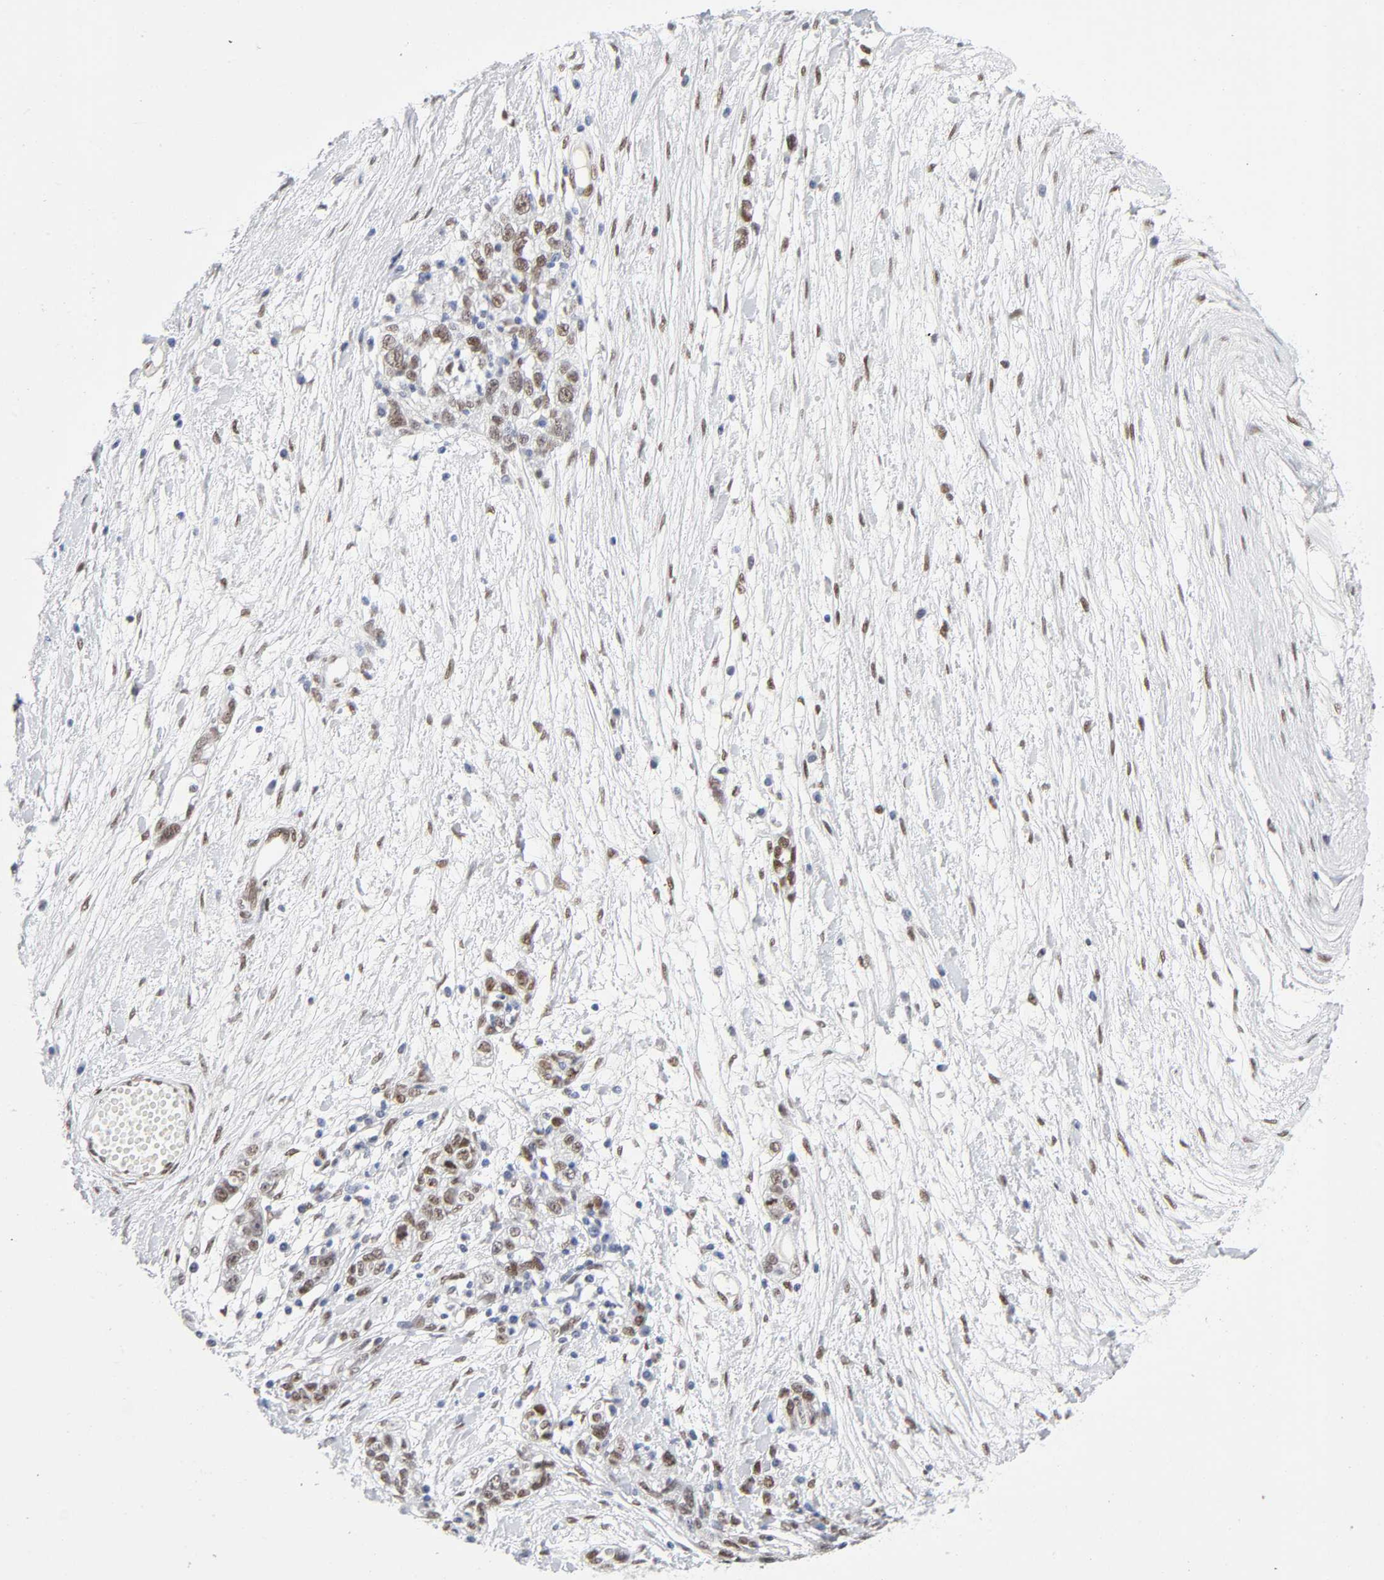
{"staining": {"intensity": "weak", "quantity": ">75%", "location": "nuclear"}, "tissue": "ovarian cancer", "cell_type": "Tumor cells", "image_type": "cancer", "snomed": [{"axis": "morphology", "description": "Cystadenocarcinoma, serous, NOS"}, {"axis": "topography", "description": "Ovary"}], "caption": "Immunohistochemistry (IHC) image of neoplastic tissue: human ovarian cancer stained using immunohistochemistry (IHC) exhibits low levels of weak protein expression localized specifically in the nuclear of tumor cells, appearing as a nuclear brown color.", "gene": "NFIC", "patient": {"sex": "female", "age": 71}}